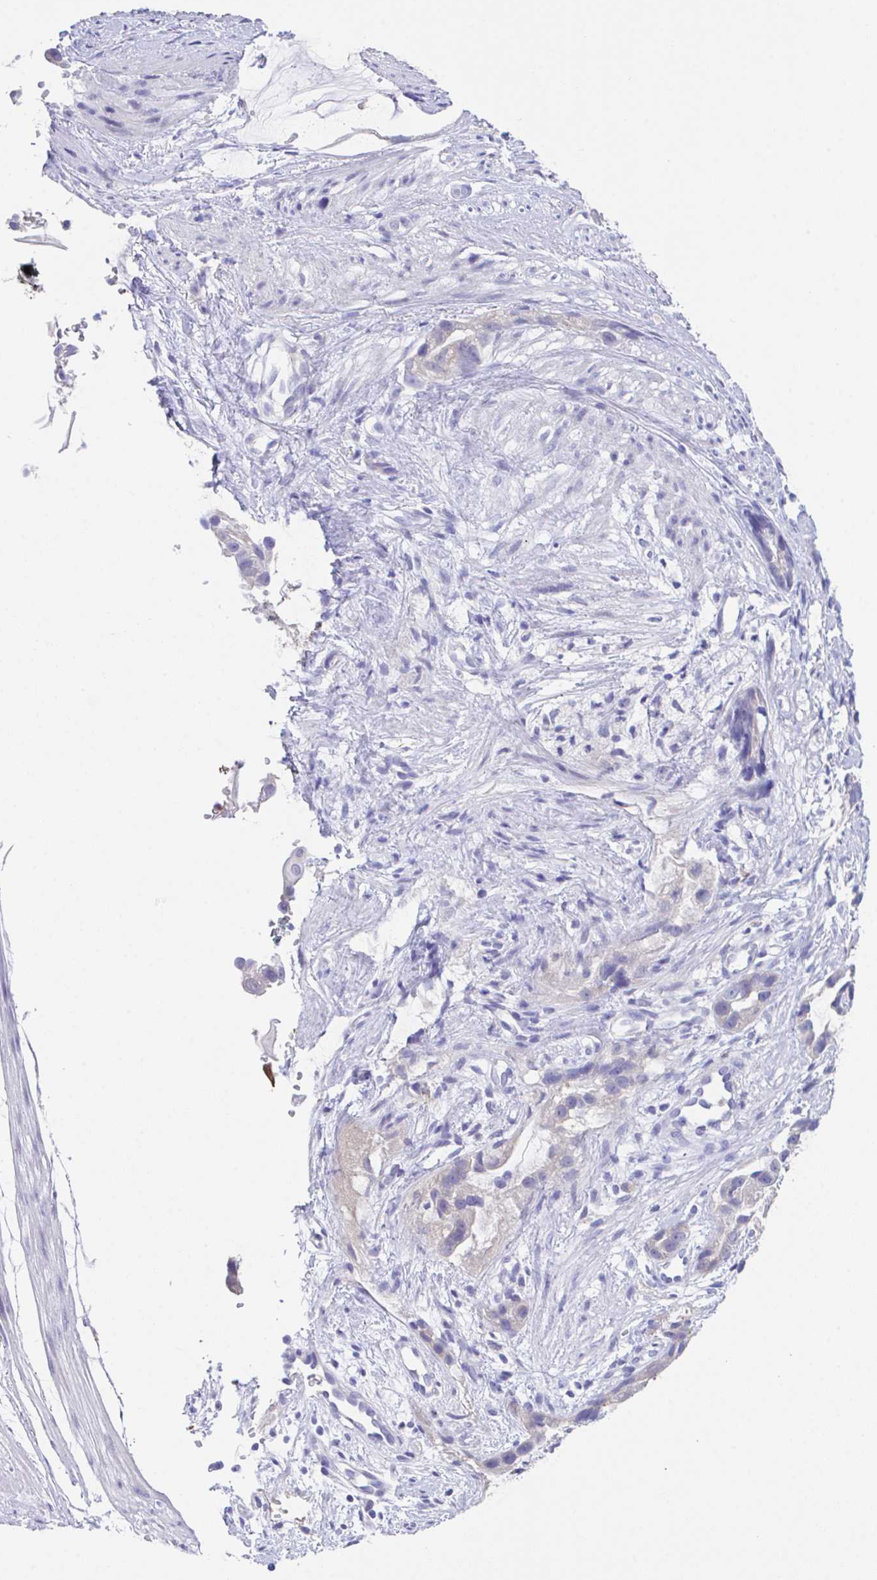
{"staining": {"intensity": "negative", "quantity": "none", "location": "none"}, "tissue": "stomach cancer", "cell_type": "Tumor cells", "image_type": "cancer", "snomed": [{"axis": "morphology", "description": "Adenocarcinoma, NOS"}, {"axis": "topography", "description": "Stomach"}], "caption": "A histopathology image of human stomach cancer (adenocarcinoma) is negative for staining in tumor cells.", "gene": "HOXB4", "patient": {"sex": "male", "age": 55}}